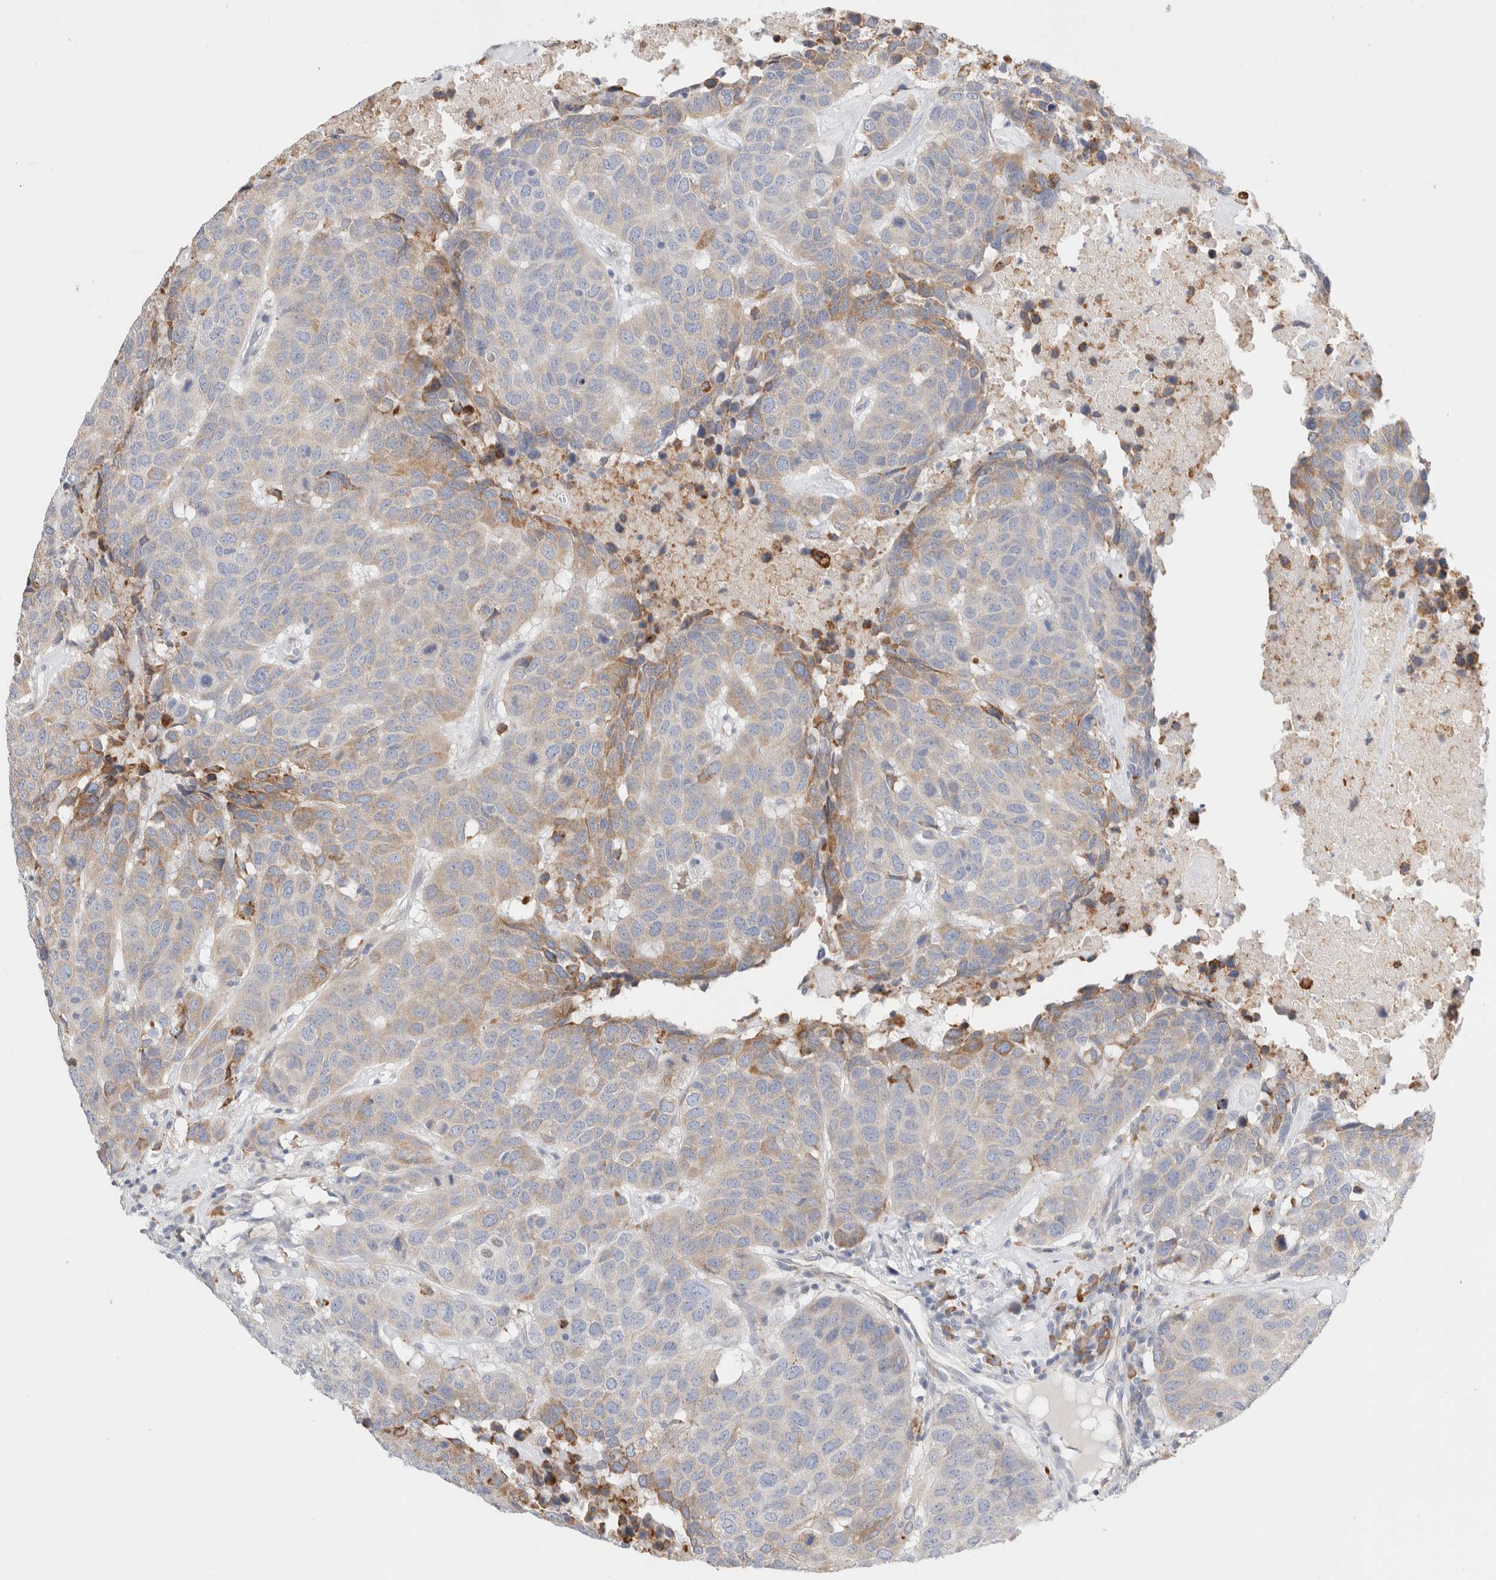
{"staining": {"intensity": "moderate", "quantity": "<25%", "location": "cytoplasmic/membranous"}, "tissue": "head and neck cancer", "cell_type": "Tumor cells", "image_type": "cancer", "snomed": [{"axis": "morphology", "description": "Squamous cell carcinoma, NOS"}, {"axis": "topography", "description": "Head-Neck"}], "caption": "Protein staining of squamous cell carcinoma (head and neck) tissue exhibits moderate cytoplasmic/membranous expression in about <25% of tumor cells. (Stains: DAB in brown, nuclei in blue, Microscopy: brightfield microscopy at high magnification).", "gene": "CSK", "patient": {"sex": "male", "age": 66}}